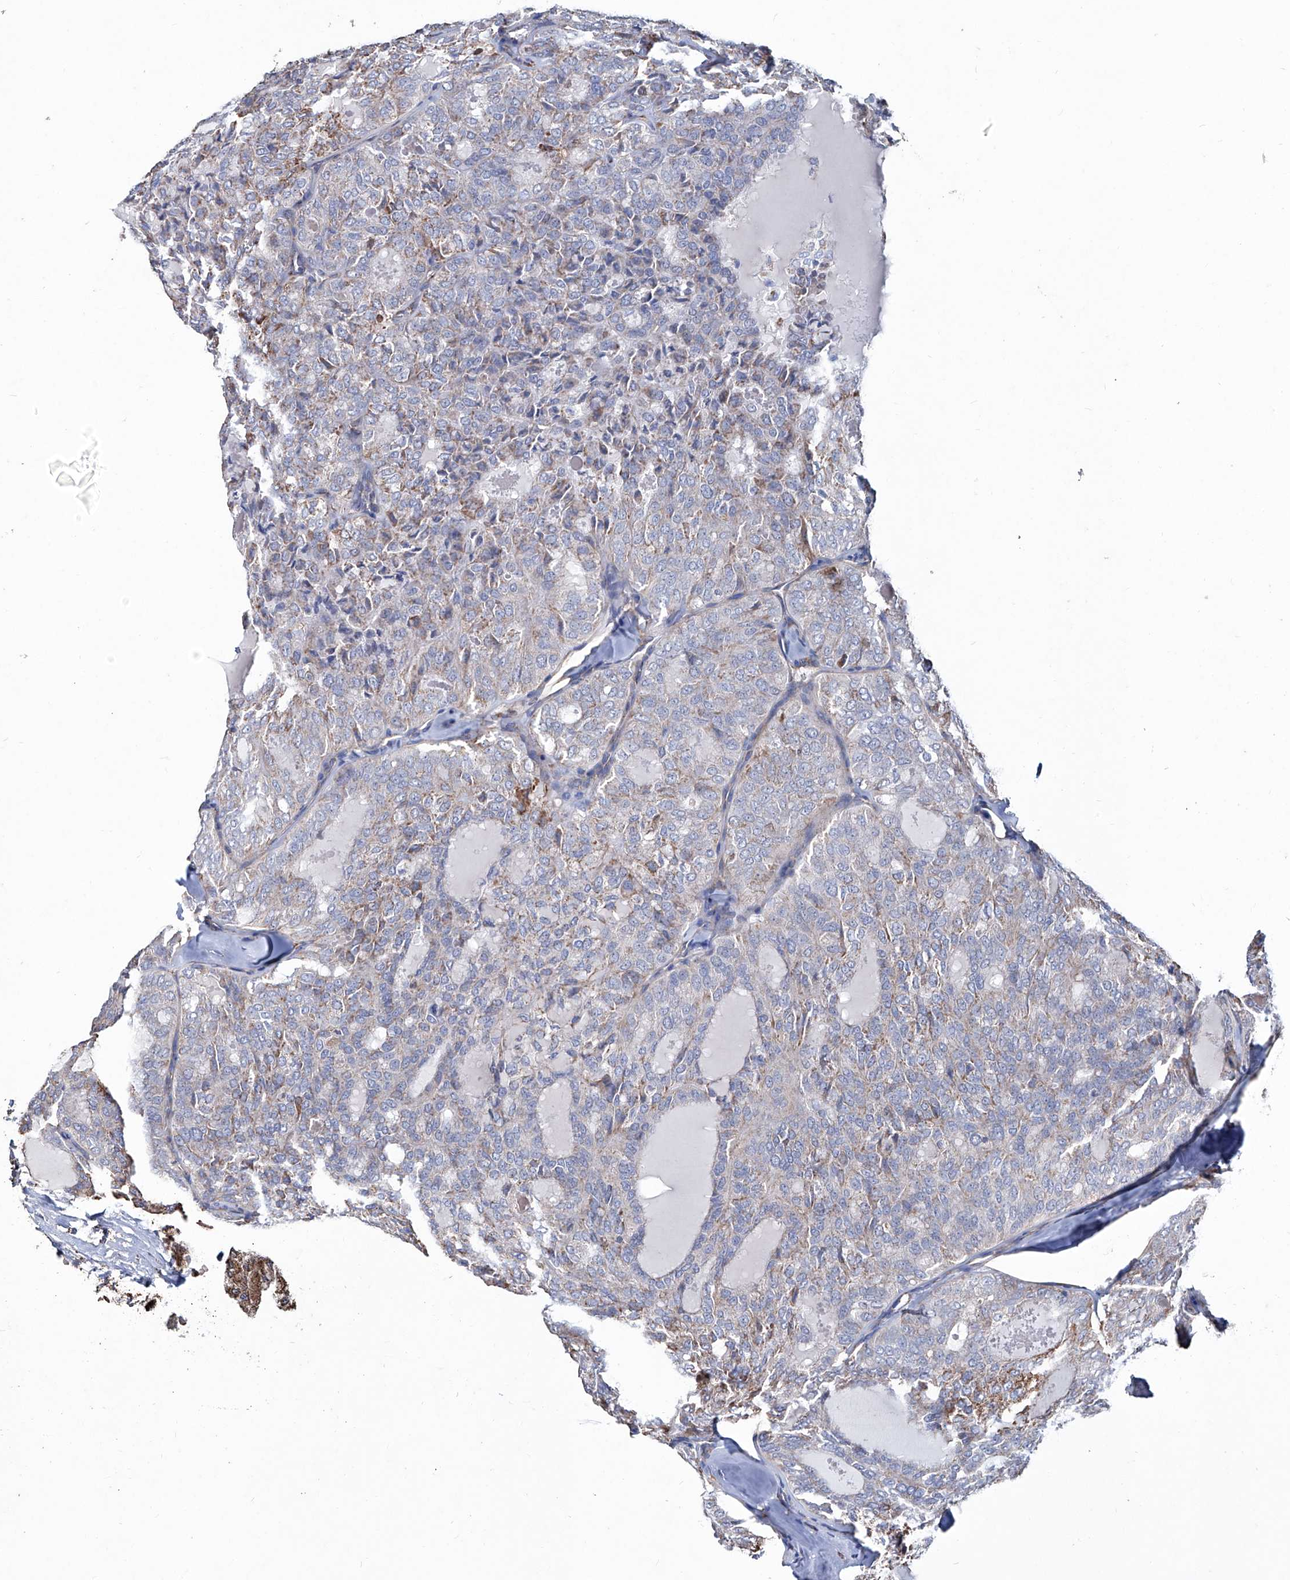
{"staining": {"intensity": "weak", "quantity": "25%-75%", "location": "cytoplasmic/membranous"}, "tissue": "thyroid cancer", "cell_type": "Tumor cells", "image_type": "cancer", "snomed": [{"axis": "morphology", "description": "Follicular adenoma carcinoma, NOS"}, {"axis": "topography", "description": "Thyroid gland"}], "caption": "Thyroid cancer (follicular adenoma carcinoma) stained for a protein displays weak cytoplasmic/membranous positivity in tumor cells.", "gene": "NHS", "patient": {"sex": "male", "age": 75}}